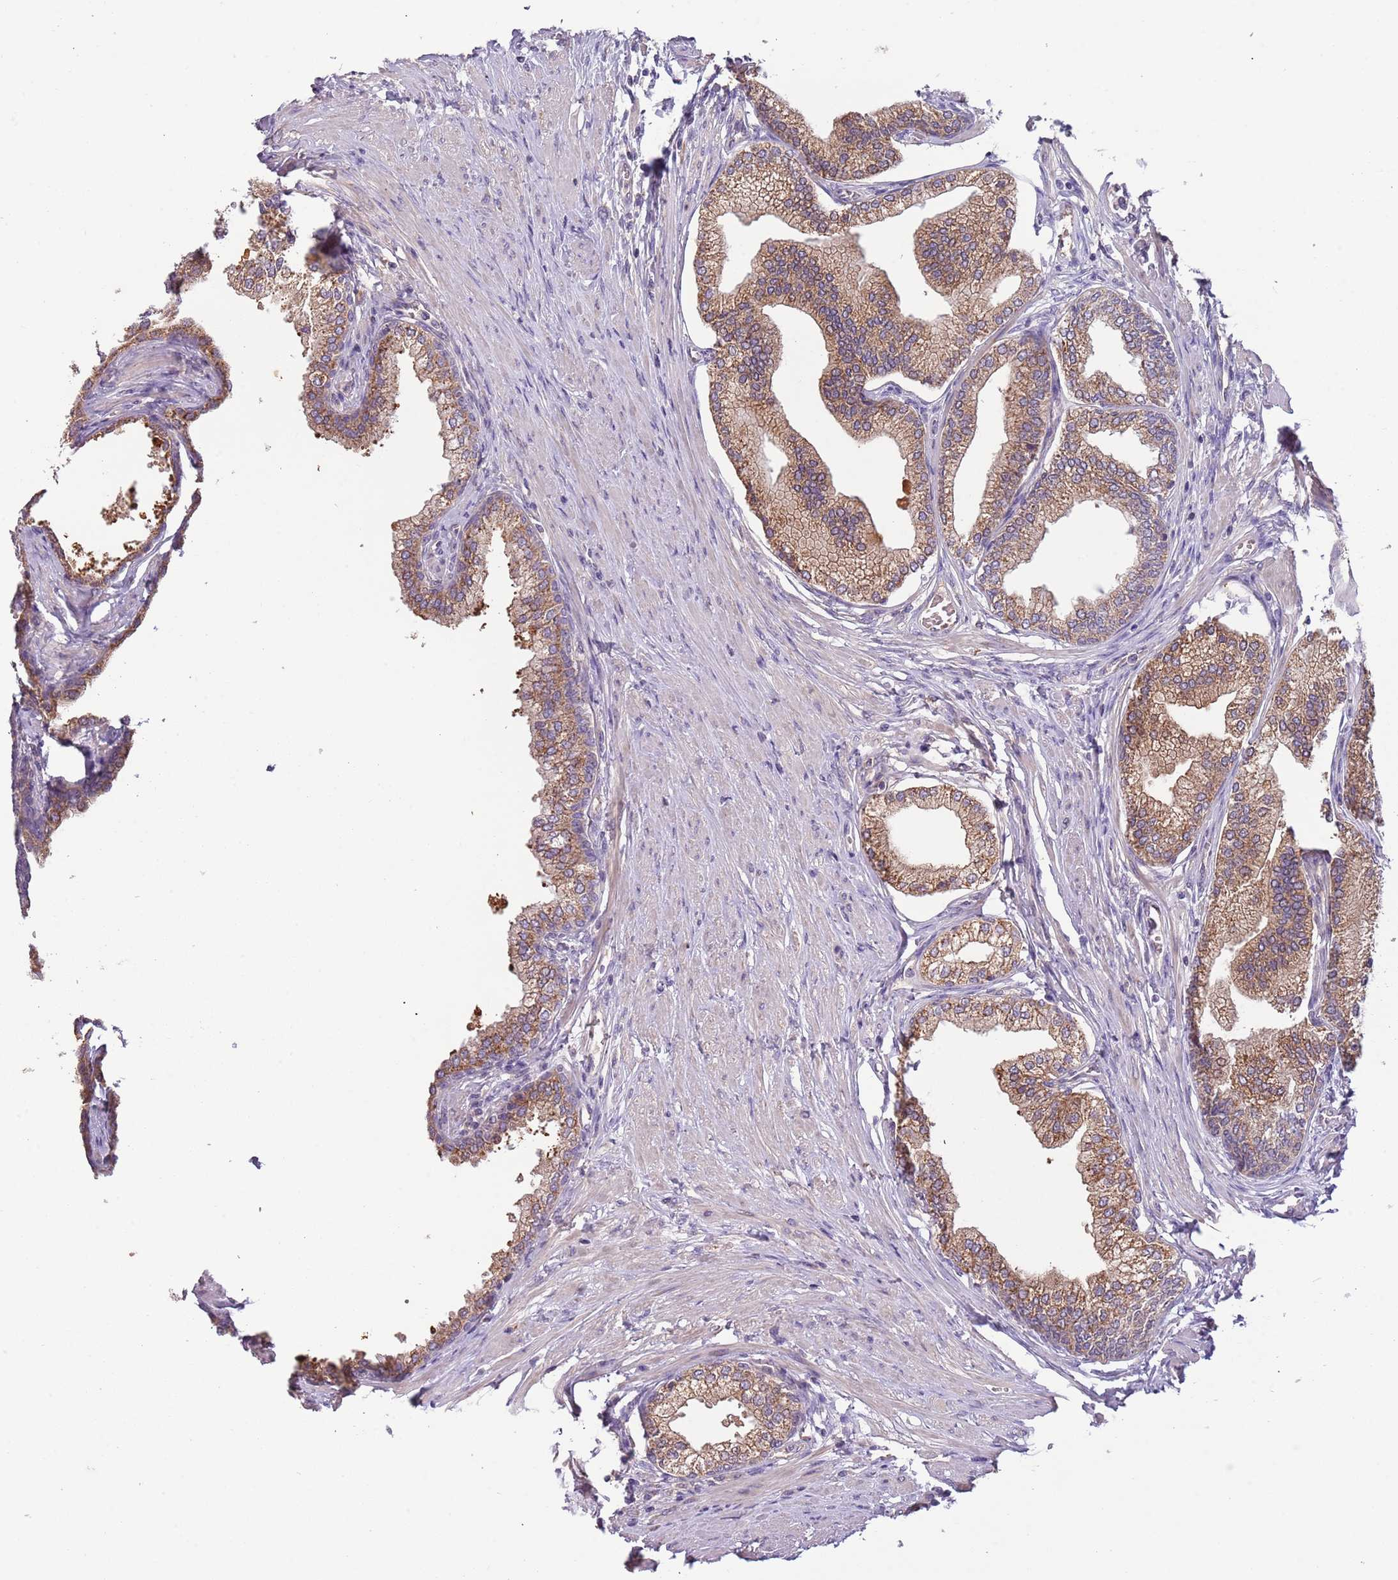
{"staining": {"intensity": "strong", "quantity": ">75%", "location": "cytoplasmic/membranous"}, "tissue": "prostate", "cell_type": "Glandular cells", "image_type": "normal", "snomed": [{"axis": "morphology", "description": "Normal tissue, NOS"}, {"axis": "morphology", "description": "Urothelial carcinoma, Low grade"}, {"axis": "topography", "description": "Urinary bladder"}, {"axis": "topography", "description": "Prostate"}], "caption": "Protein staining demonstrates strong cytoplasmic/membranous positivity in about >75% of glandular cells in unremarkable prostate. Nuclei are stained in blue.", "gene": "FECH", "patient": {"sex": "male", "age": 60}}